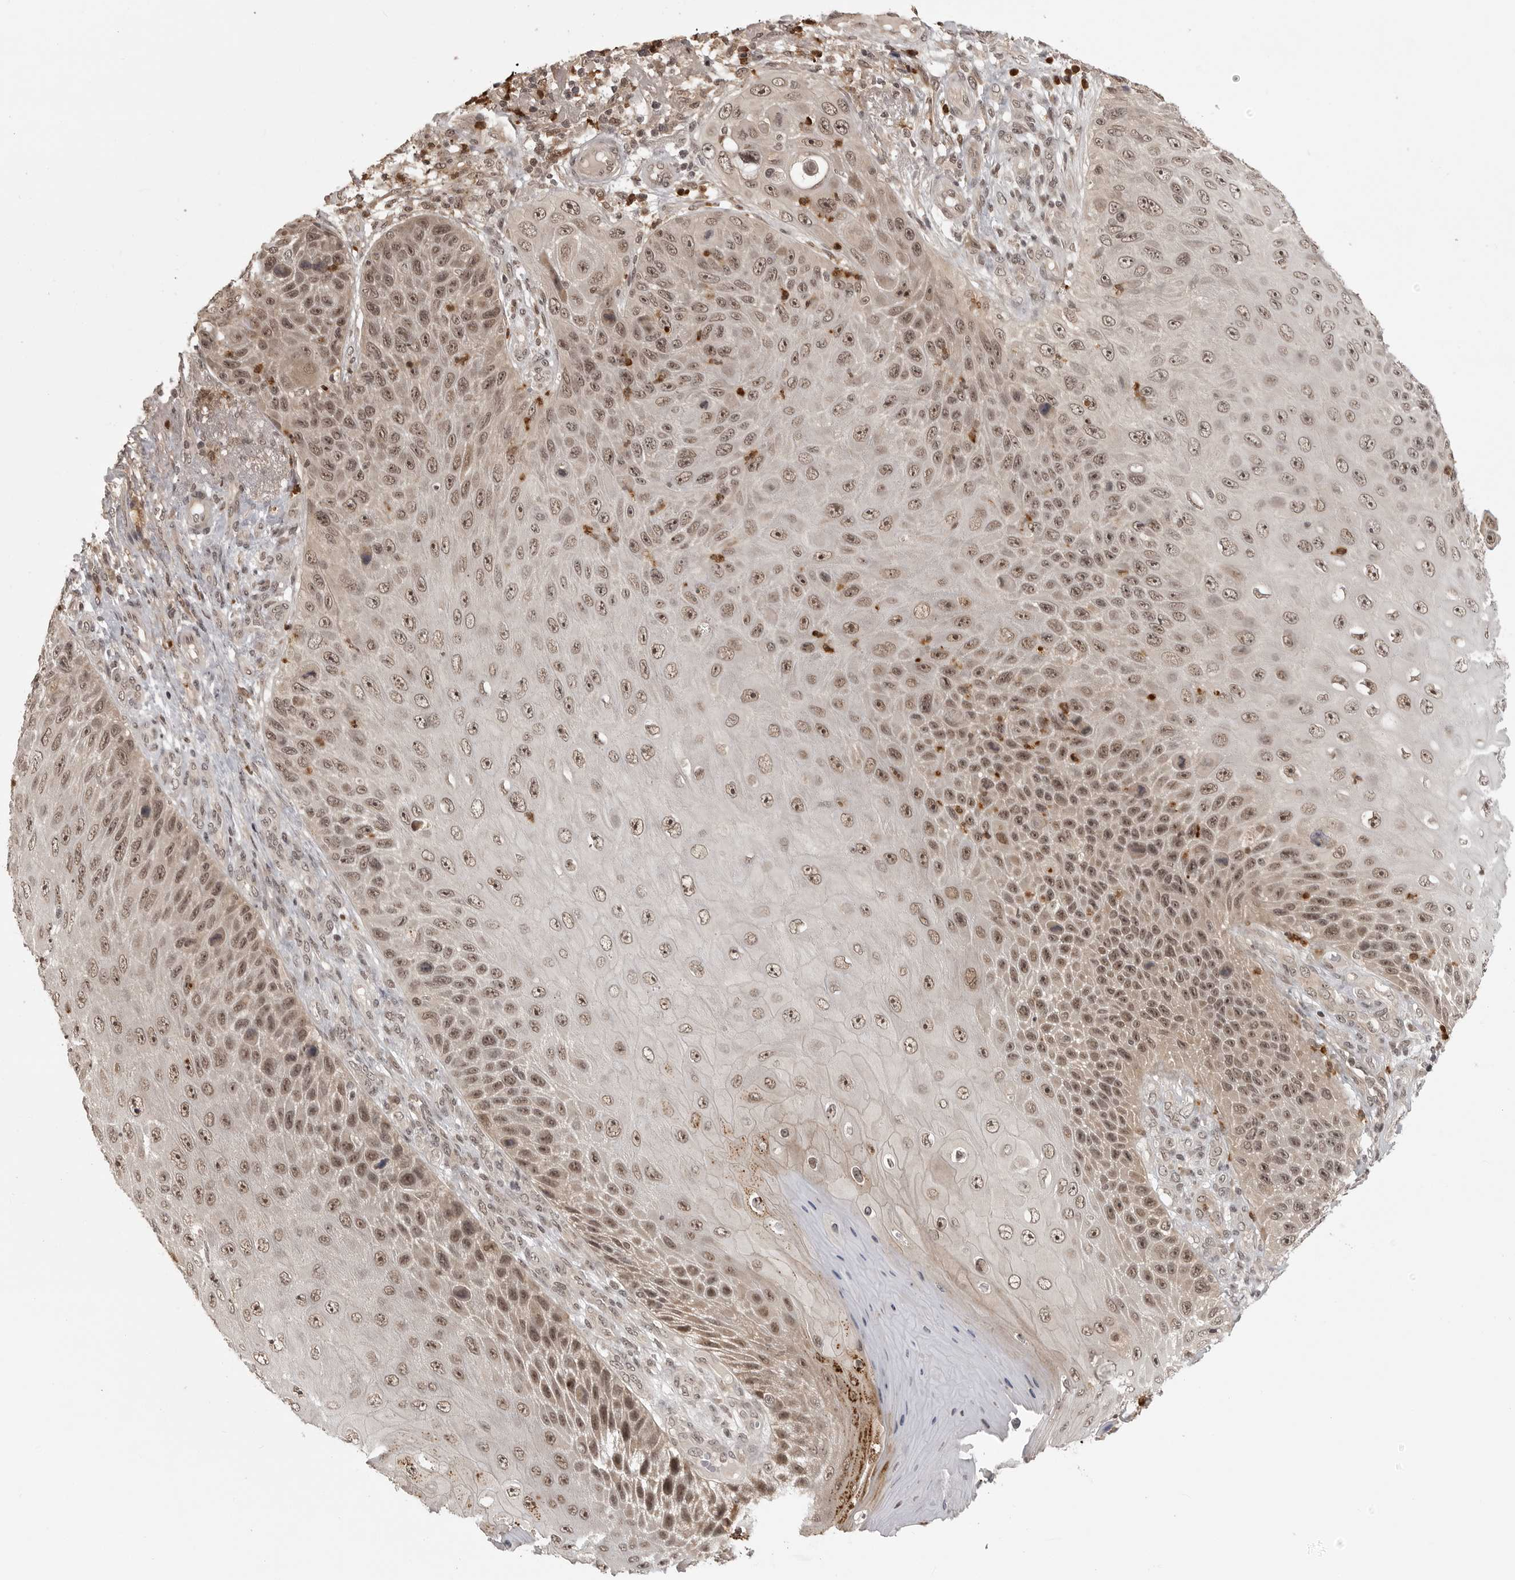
{"staining": {"intensity": "moderate", "quantity": ">75%", "location": "cytoplasmic/membranous,nuclear"}, "tissue": "skin cancer", "cell_type": "Tumor cells", "image_type": "cancer", "snomed": [{"axis": "morphology", "description": "Squamous cell carcinoma, NOS"}, {"axis": "topography", "description": "Skin"}], "caption": "Tumor cells show medium levels of moderate cytoplasmic/membranous and nuclear staining in approximately >75% of cells in human skin cancer. The staining is performed using DAB (3,3'-diaminobenzidine) brown chromogen to label protein expression. The nuclei are counter-stained blue using hematoxylin.", "gene": "PEG3", "patient": {"sex": "female", "age": 88}}